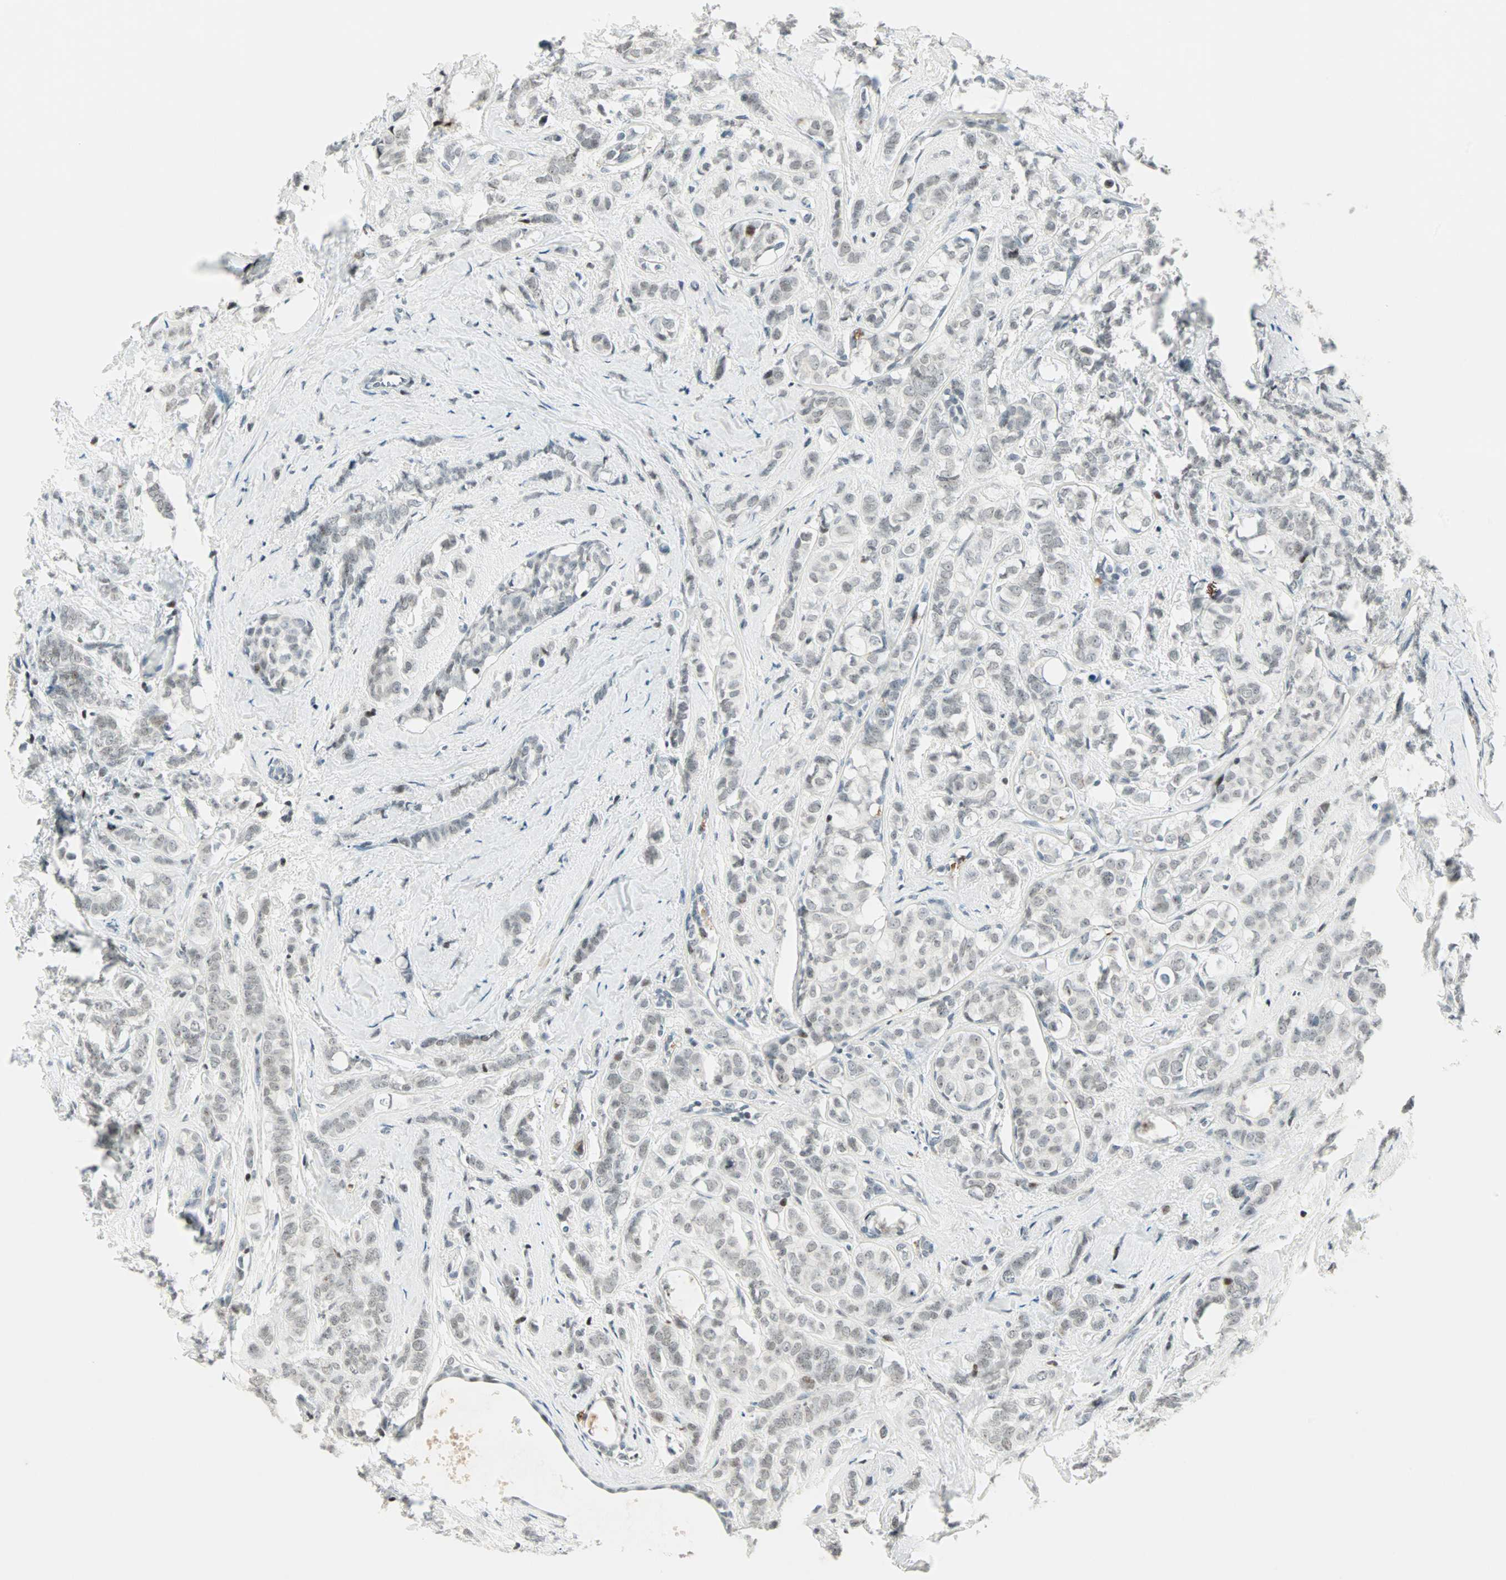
{"staining": {"intensity": "weak", "quantity": "25%-75%", "location": "nuclear"}, "tissue": "breast cancer", "cell_type": "Tumor cells", "image_type": "cancer", "snomed": [{"axis": "morphology", "description": "Lobular carcinoma"}, {"axis": "topography", "description": "Breast"}], "caption": "Immunohistochemical staining of human breast cancer (lobular carcinoma) reveals weak nuclear protein staining in about 25%-75% of tumor cells.", "gene": "SIN3A", "patient": {"sex": "female", "age": 60}}